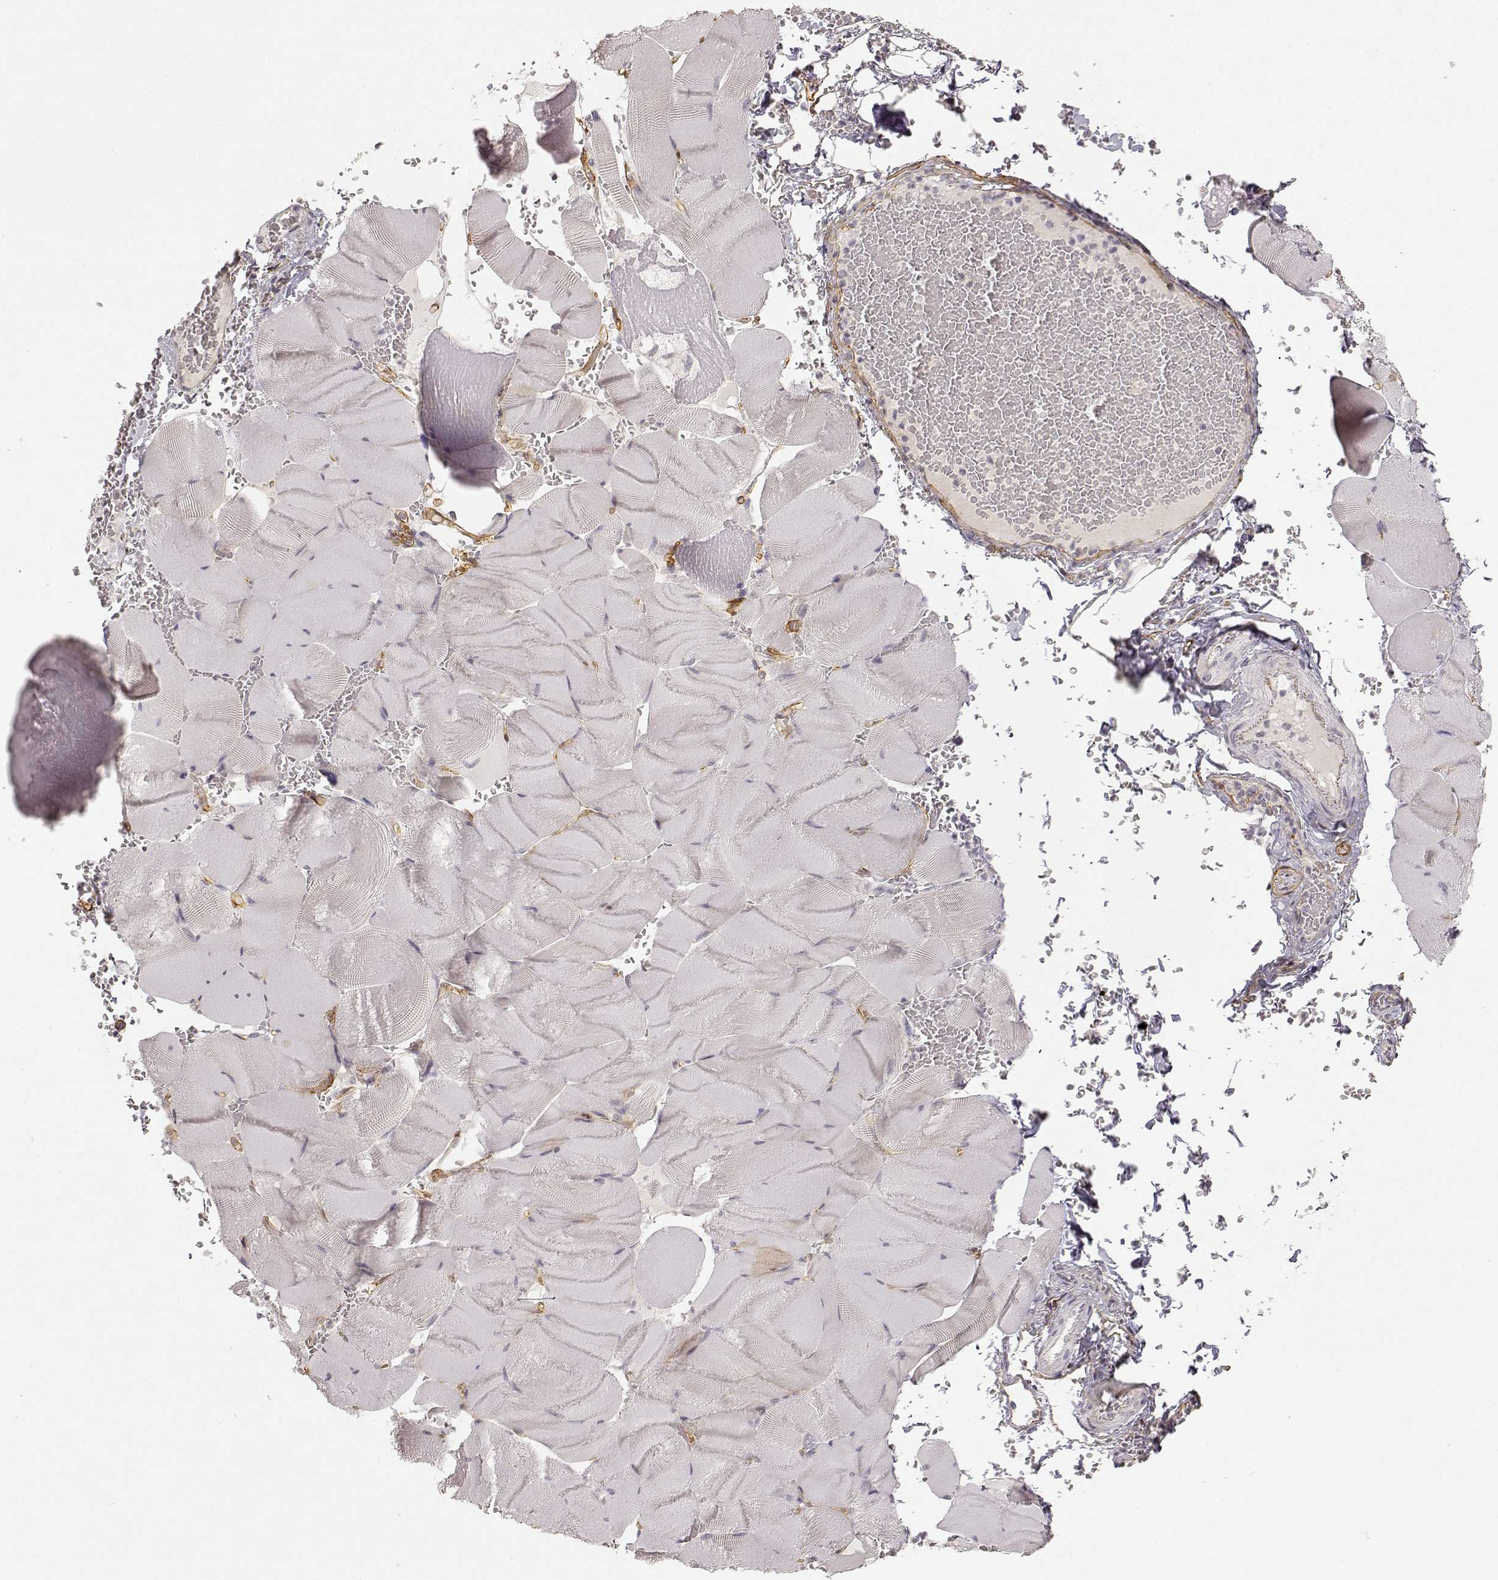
{"staining": {"intensity": "negative", "quantity": "none", "location": "none"}, "tissue": "skeletal muscle", "cell_type": "Myocytes", "image_type": "normal", "snomed": [{"axis": "morphology", "description": "Normal tissue, NOS"}, {"axis": "topography", "description": "Skeletal muscle"}], "caption": "Immunohistochemical staining of benign skeletal muscle exhibits no significant staining in myocytes. (Stains: DAB (3,3'-diaminobenzidine) immunohistochemistry (IHC) with hematoxylin counter stain, Microscopy: brightfield microscopy at high magnification).", "gene": "LAMA4", "patient": {"sex": "male", "age": 56}}